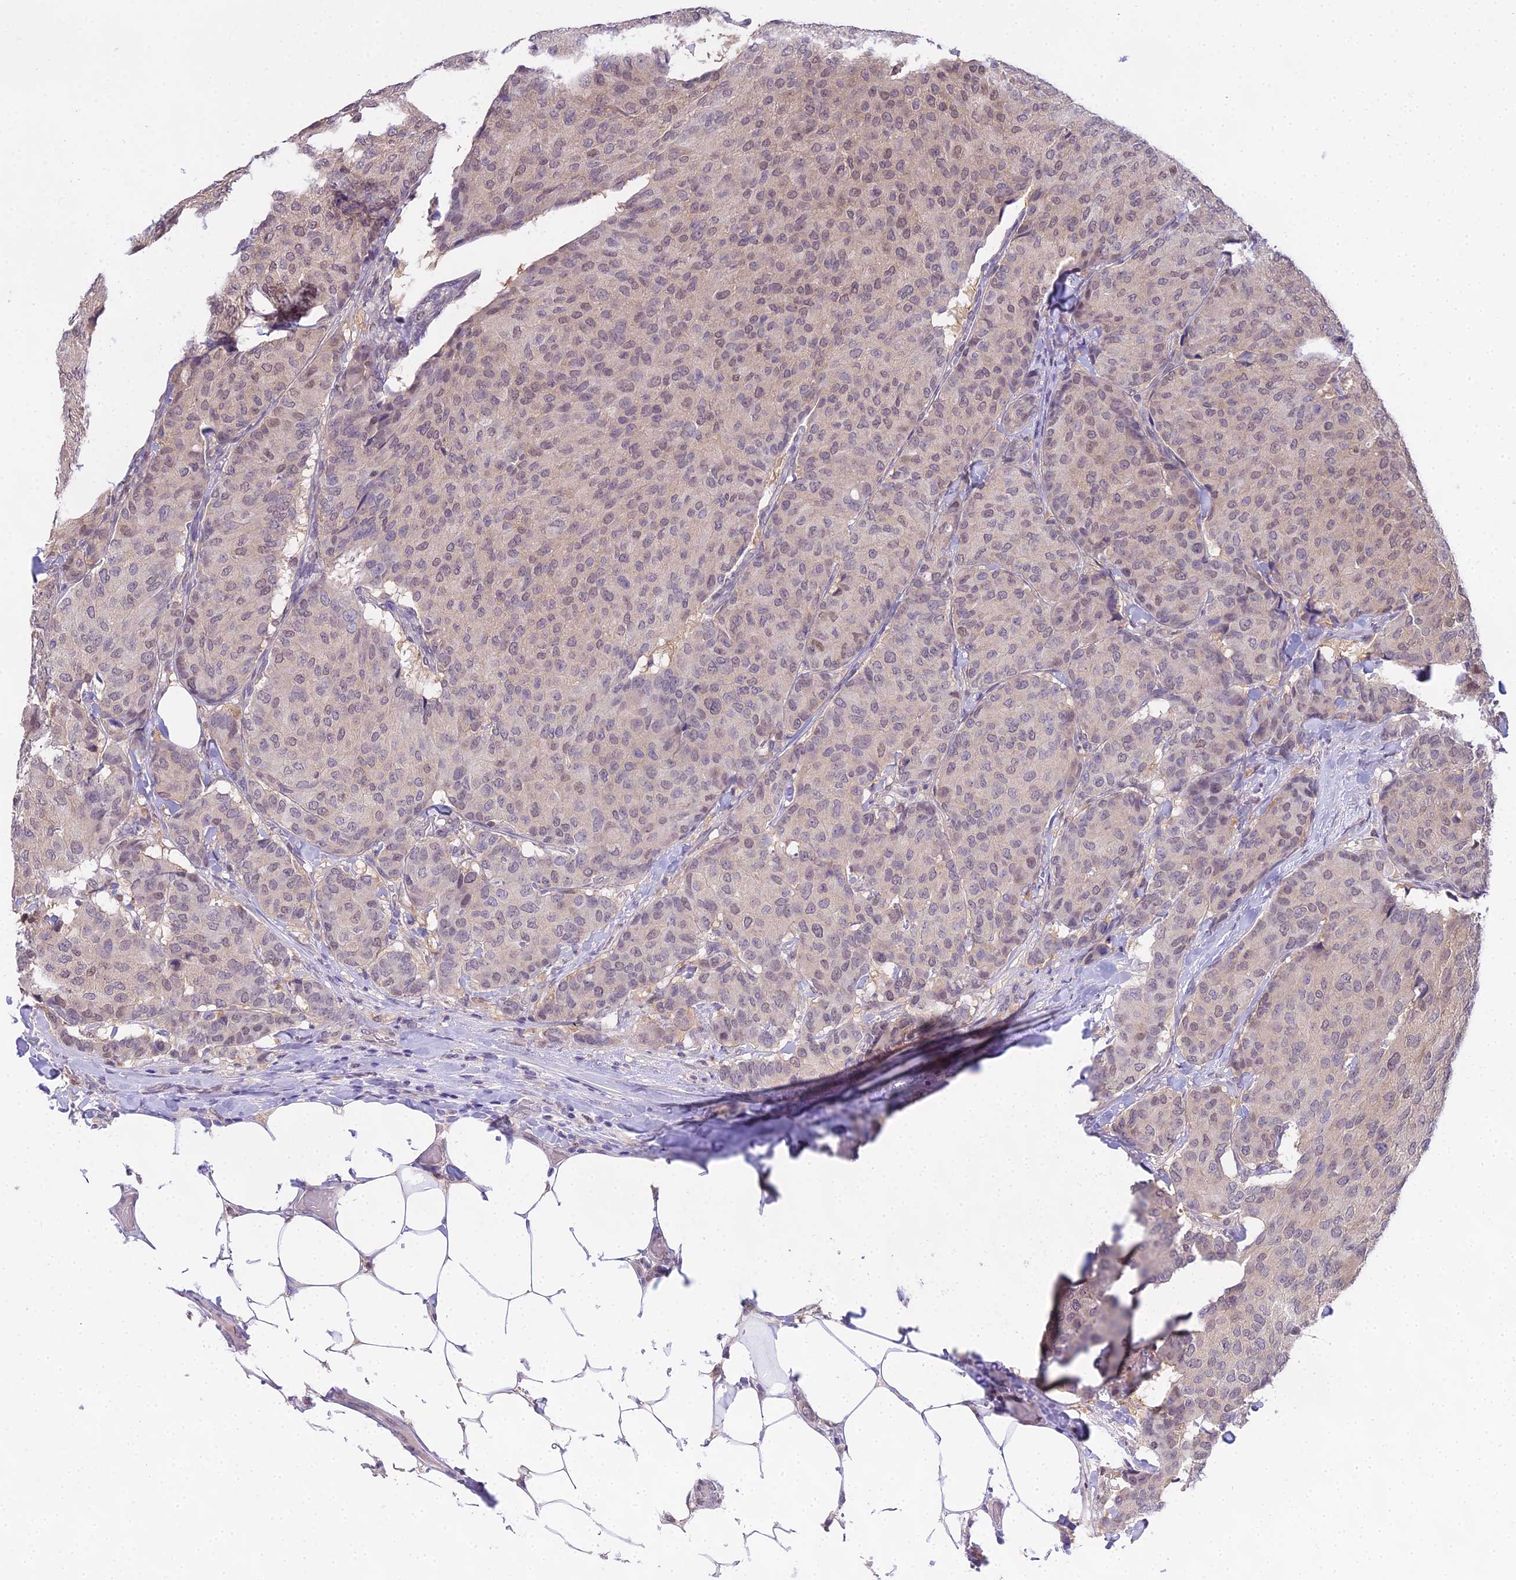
{"staining": {"intensity": "weak", "quantity": "<25%", "location": "cytoplasmic/membranous"}, "tissue": "breast cancer", "cell_type": "Tumor cells", "image_type": "cancer", "snomed": [{"axis": "morphology", "description": "Duct carcinoma"}, {"axis": "topography", "description": "Breast"}], "caption": "This is an immunohistochemistry (IHC) micrograph of human infiltrating ductal carcinoma (breast). There is no staining in tumor cells.", "gene": "MAT2A", "patient": {"sex": "female", "age": 75}}